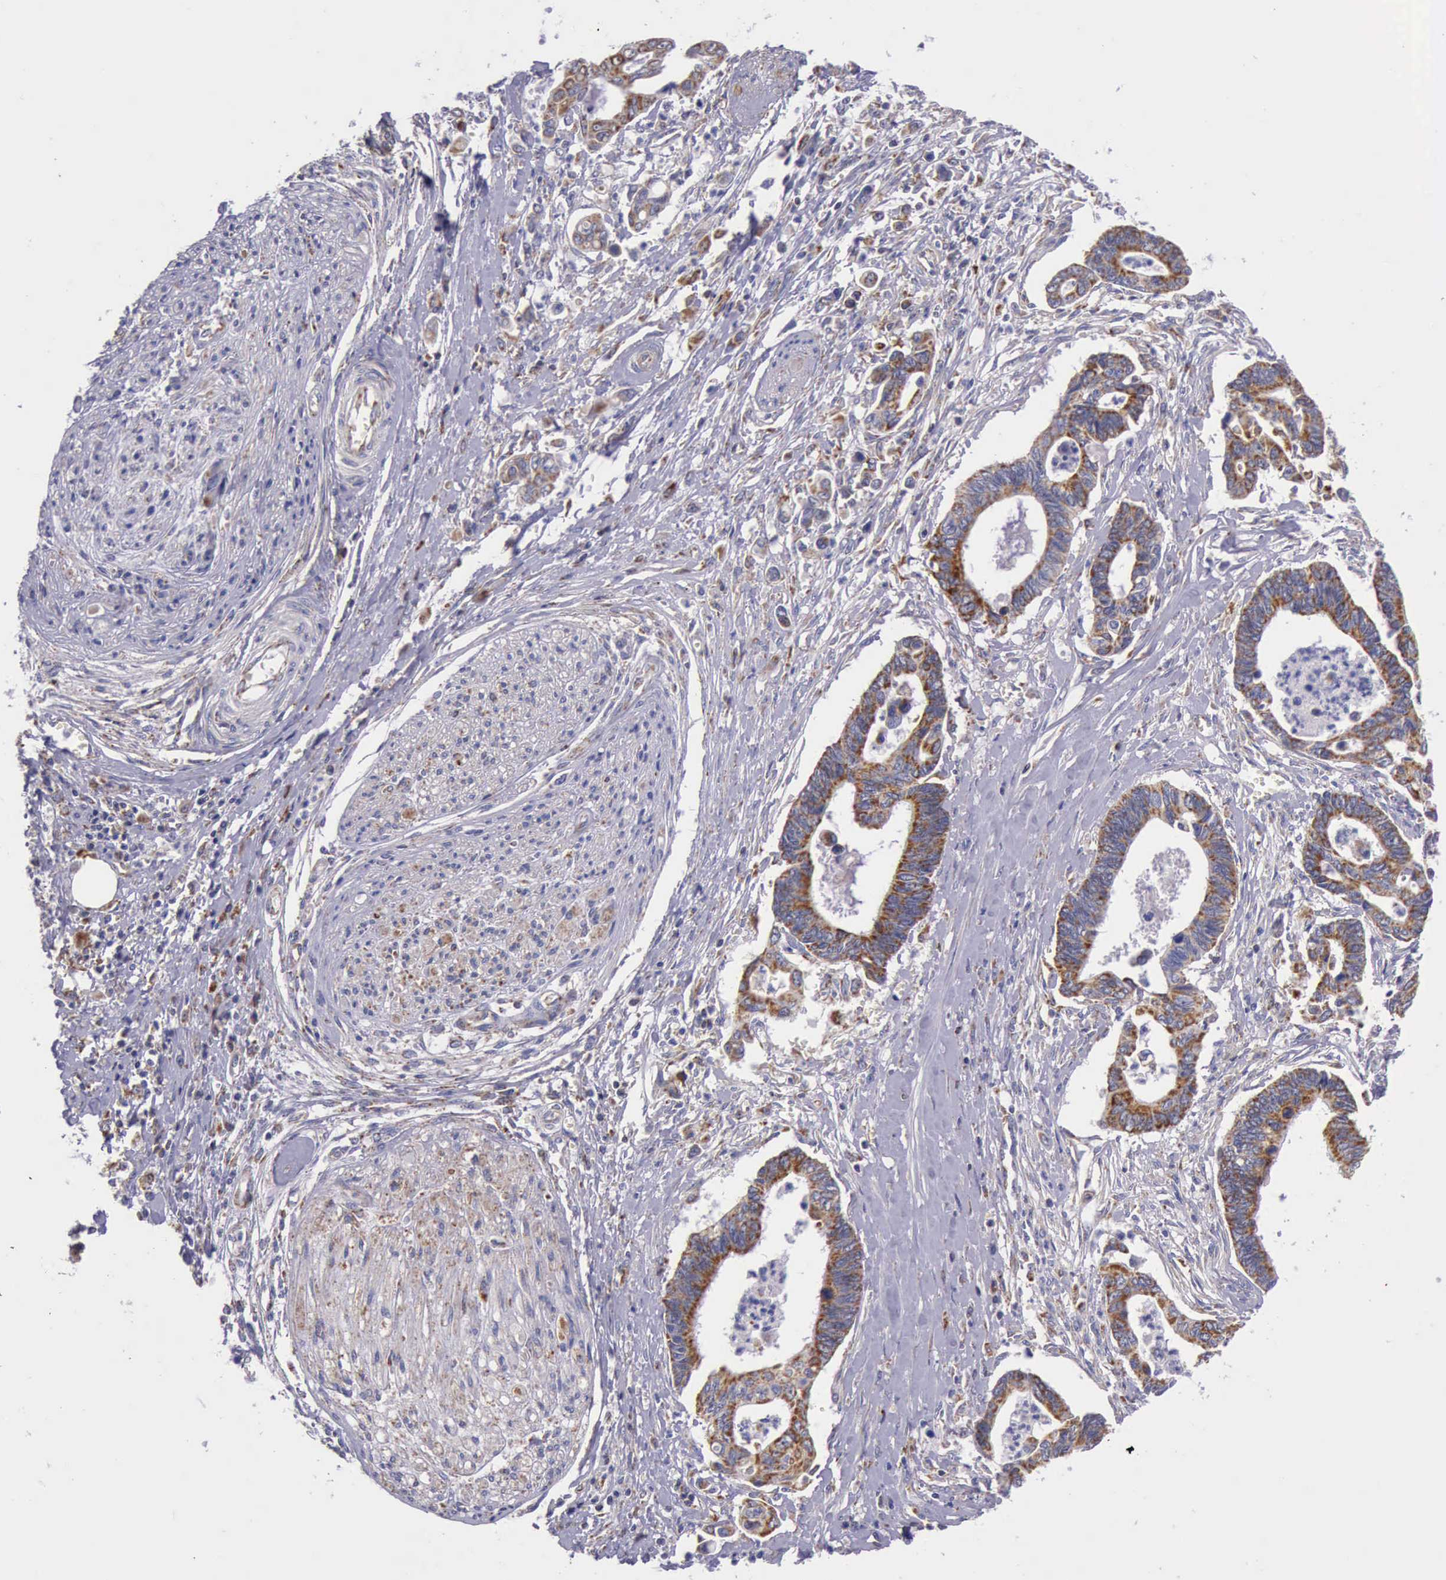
{"staining": {"intensity": "moderate", "quantity": "25%-75%", "location": "cytoplasmic/membranous"}, "tissue": "pancreatic cancer", "cell_type": "Tumor cells", "image_type": "cancer", "snomed": [{"axis": "morphology", "description": "Adenocarcinoma, NOS"}, {"axis": "topography", "description": "Pancreas"}], "caption": "Immunohistochemical staining of human adenocarcinoma (pancreatic) reveals medium levels of moderate cytoplasmic/membranous expression in about 25%-75% of tumor cells. (IHC, brightfield microscopy, high magnification).", "gene": "TXN2", "patient": {"sex": "female", "age": 70}}